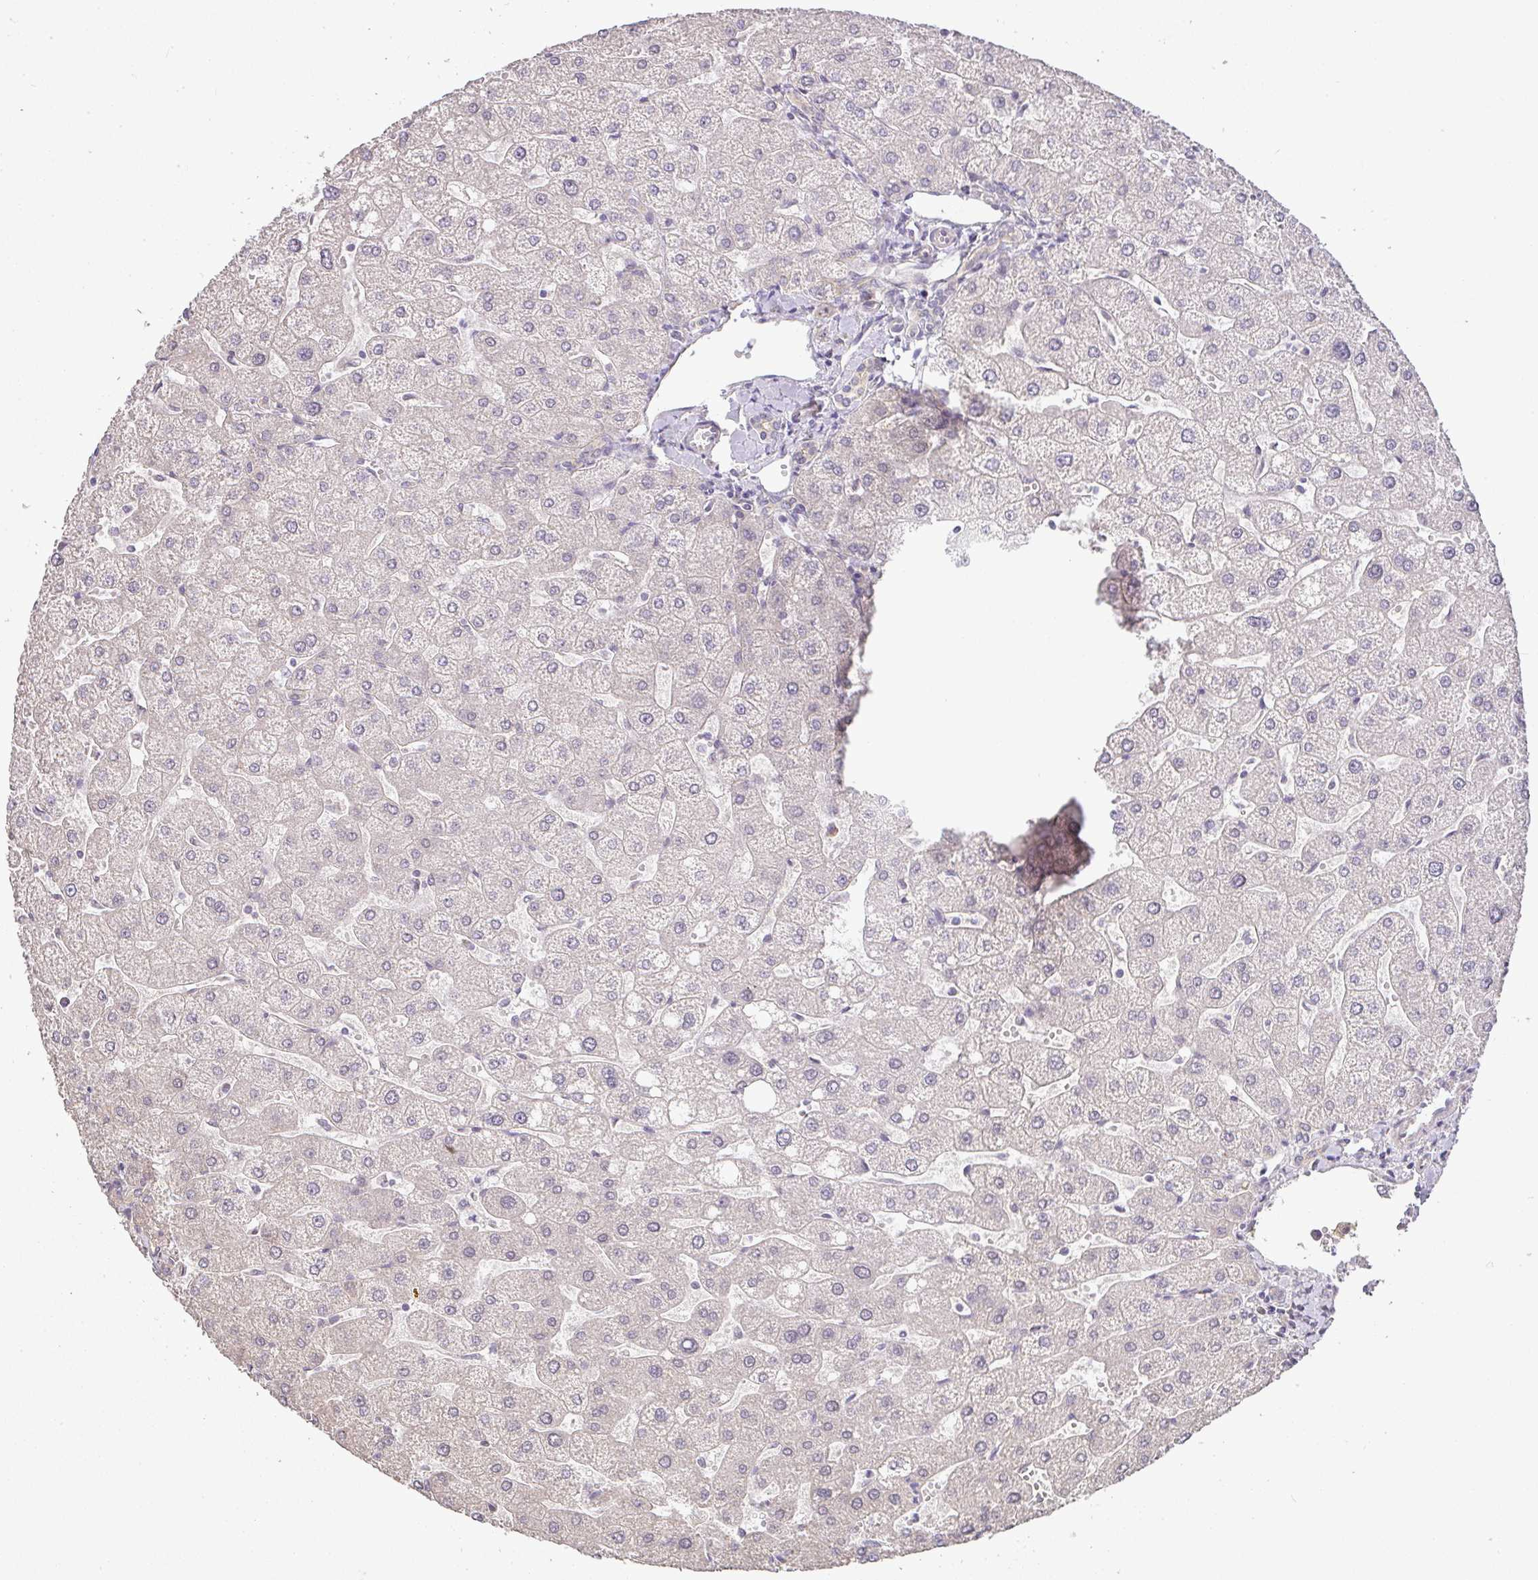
{"staining": {"intensity": "weak", "quantity": "25%-75%", "location": "cytoplasmic/membranous"}, "tissue": "liver", "cell_type": "Cholangiocytes", "image_type": "normal", "snomed": [{"axis": "morphology", "description": "Normal tissue, NOS"}, {"axis": "topography", "description": "Liver"}], "caption": "DAB (3,3'-diaminobenzidine) immunohistochemical staining of benign human liver displays weak cytoplasmic/membranous protein positivity in about 25%-75% of cholangiocytes.", "gene": "MYOM2", "patient": {"sex": "male", "age": 67}}